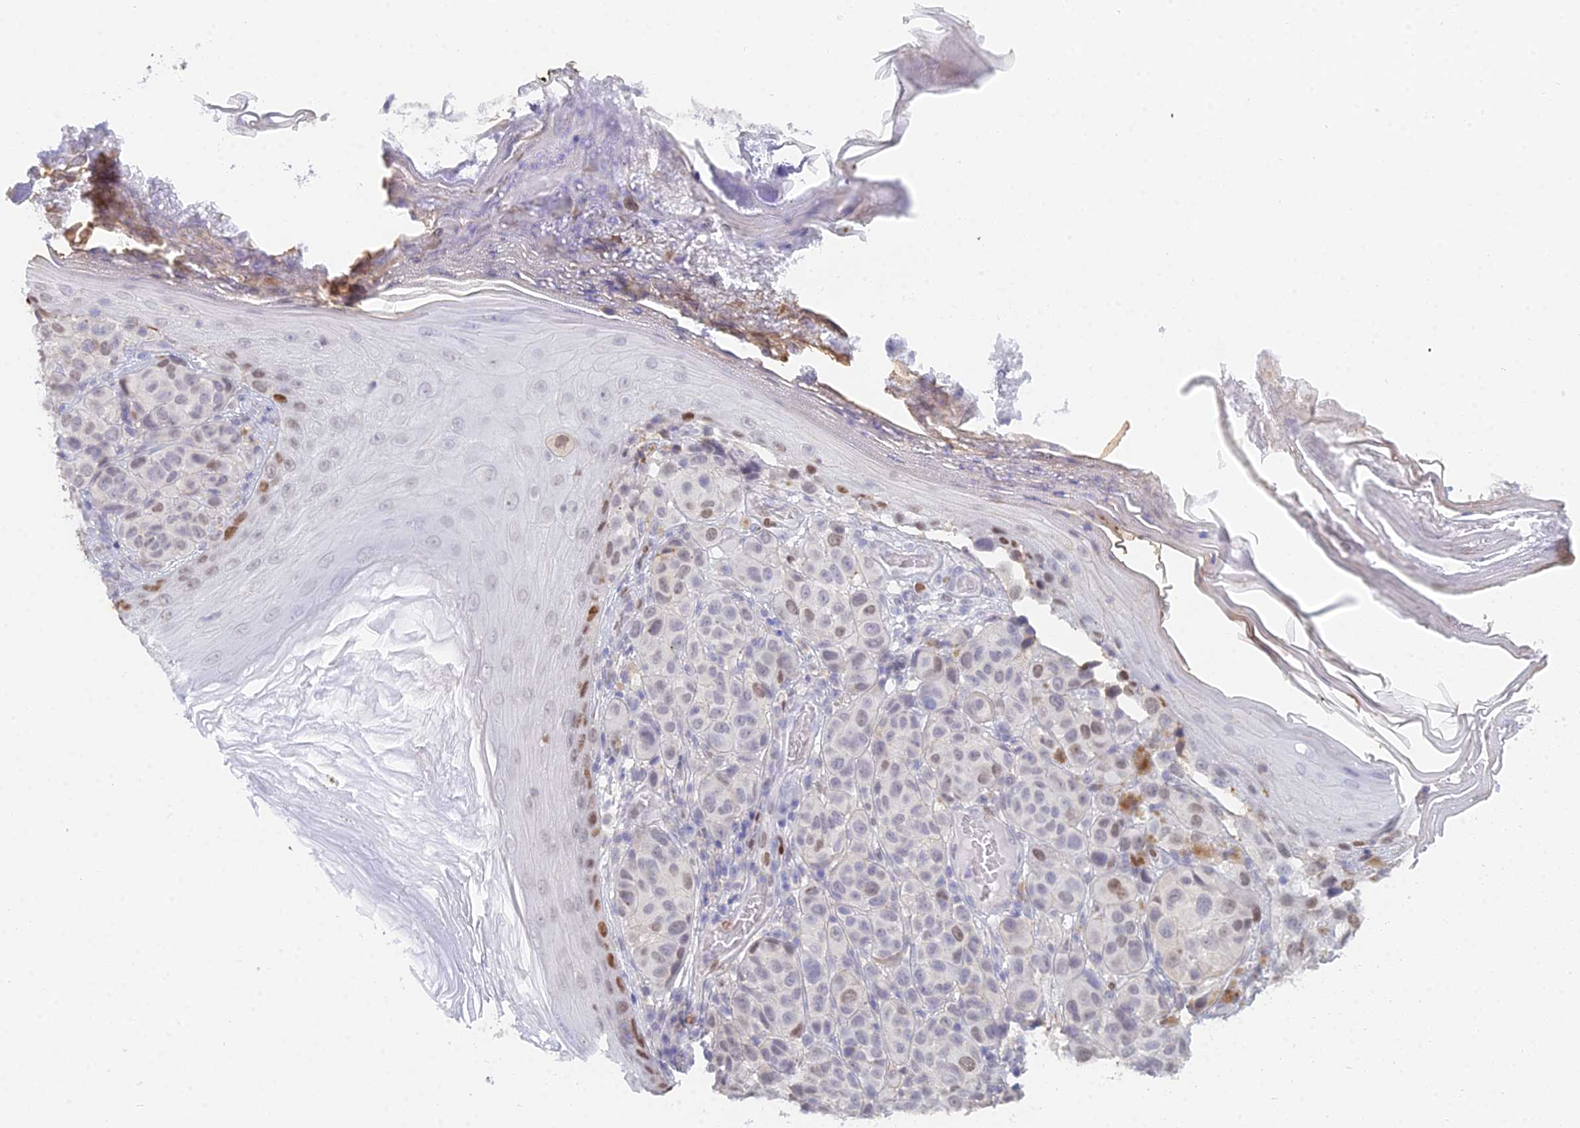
{"staining": {"intensity": "moderate", "quantity": "<25%", "location": "nuclear"}, "tissue": "melanoma", "cell_type": "Tumor cells", "image_type": "cancer", "snomed": [{"axis": "morphology", "description": "Malignant melanoma, NOS"}, {"axis": "topography", "description": "Skin"}], "caption": "Immunohistochemistry image of neoplastic tissue: human malignant melanoma stained using immunohistochemistry (IHC) exhibits low levels of moderate protein expression localized specifically in the nuclear of tumor cells, appearing as a nuclear brown color.", "gene": "MCM2", "patient": {"sex": "male", "age": 38}}